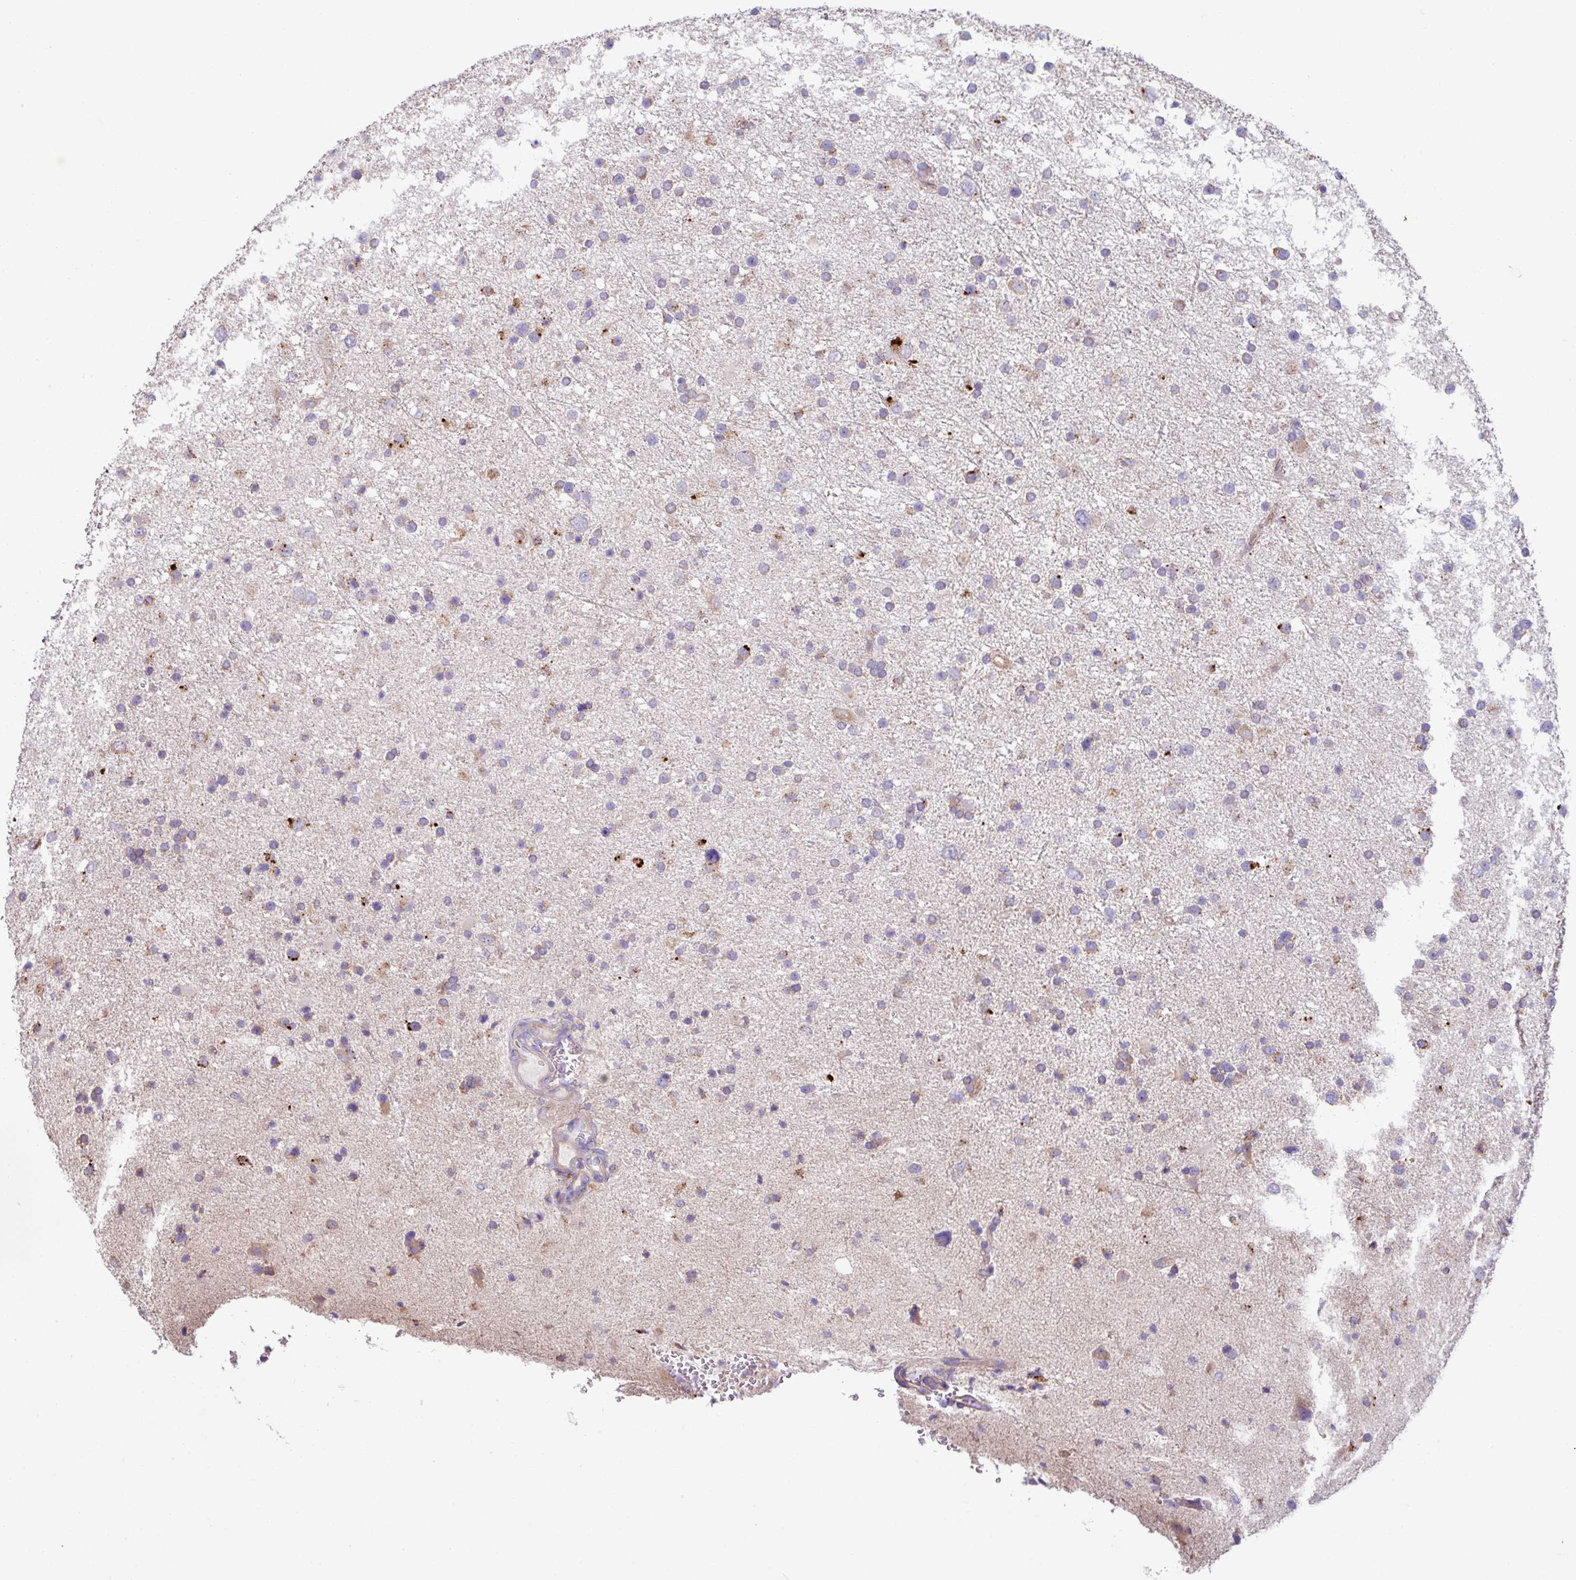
{"staining": {"intensity": "weak", "quantity": "25%-75%", "location": "cytoplasmic/membranous"}, "tissue": "glioma", "cell_type": "Tumor cells", "image_type": "cancer", "snomed": [{"axis": "morphology", "description": "Glioma, malignant, Low grade"}, {"axis": "topography", "description": "Brain"}], "caption": "Immunohistochemical staining of human malignant glioma (low-grade) exhibits low levels of weak cytoplasmic/membranous expression in approximately 25%-75% of tumor cells. Nuclei are stained in blue.", "gene": "PPM1J", "patient": {"sex": "female", "age": 32}}